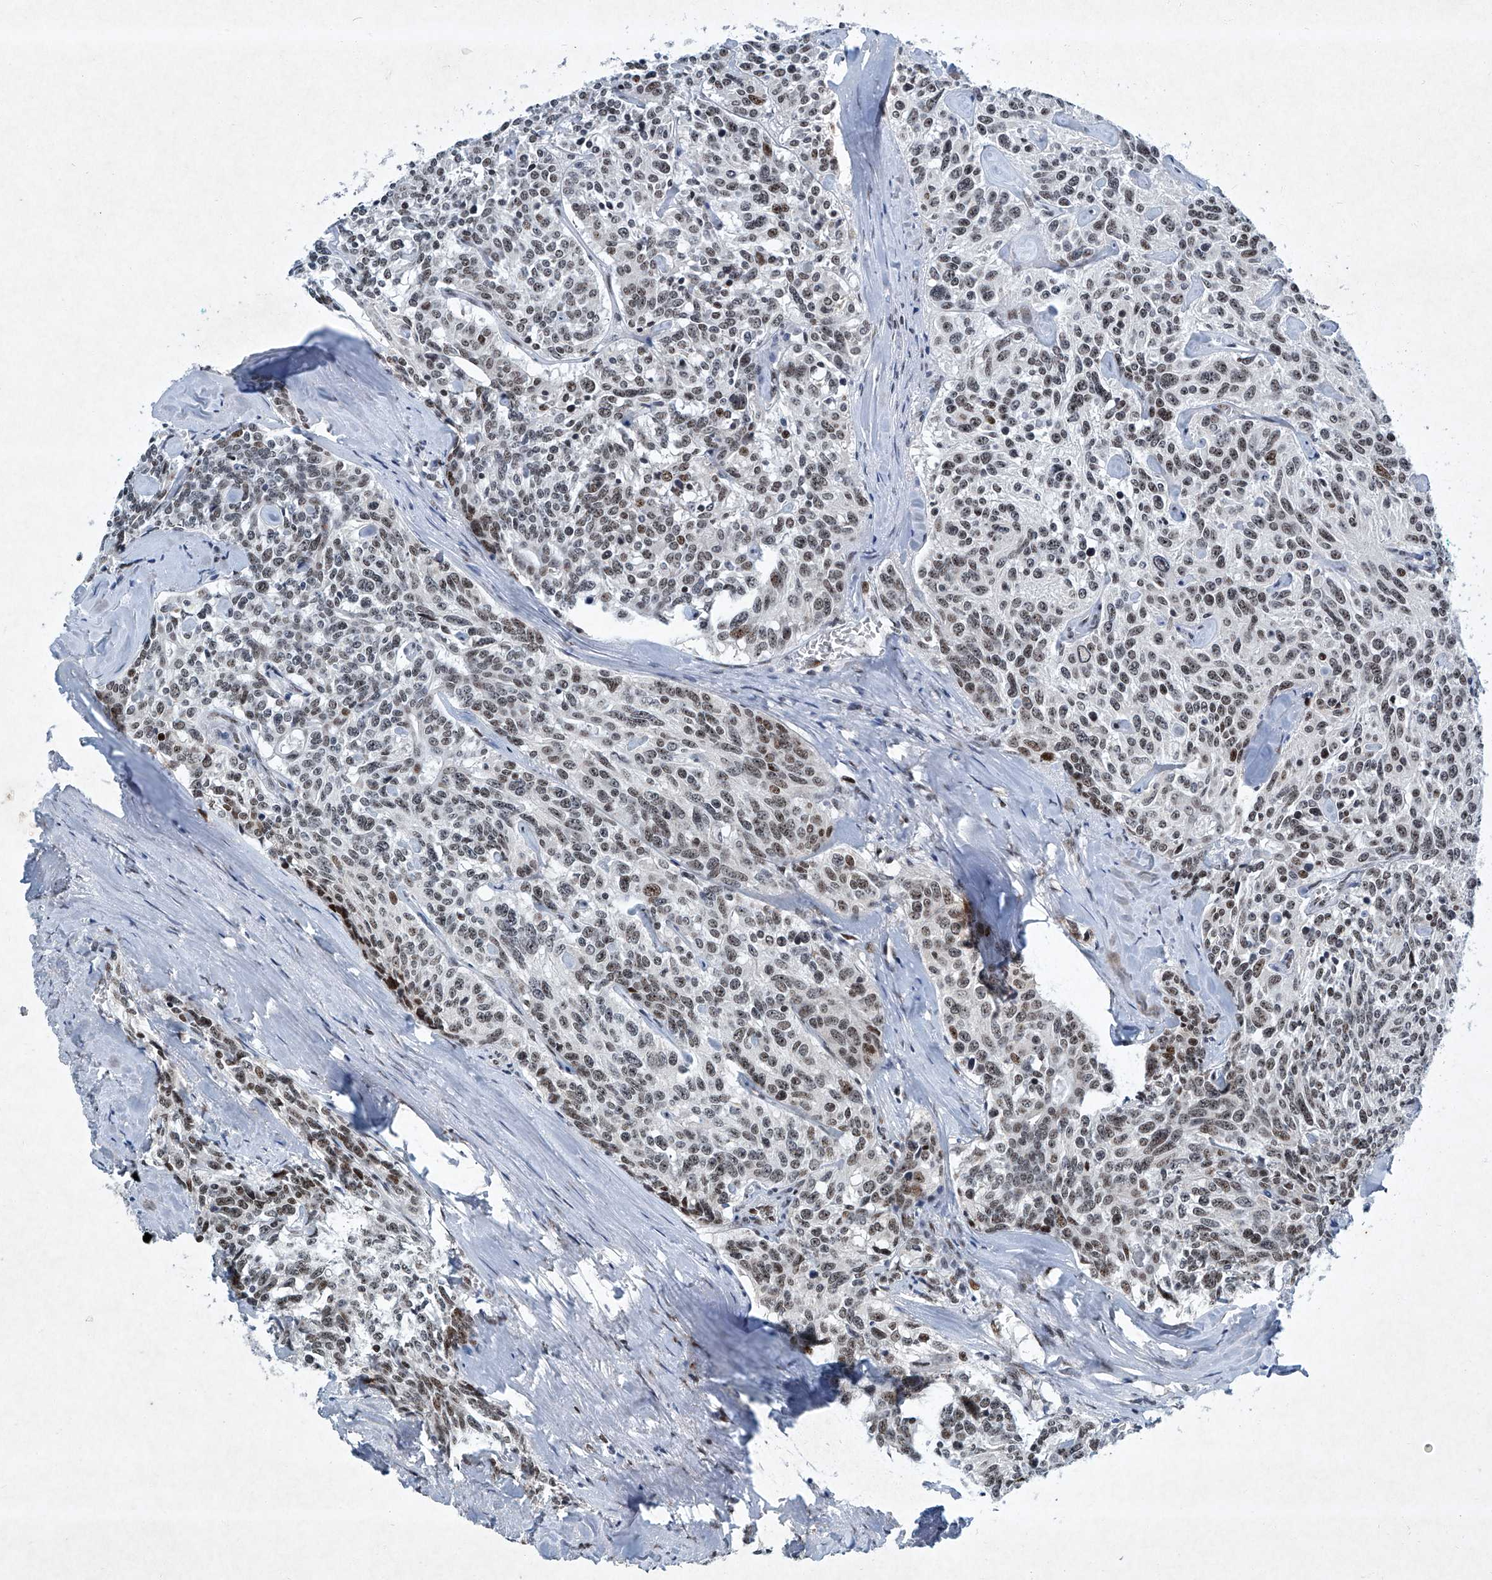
{"staining": {"intensity": "moderate", "quantity": ">75%", "location": "nuclear"}, "tissue": "carcinoid", "cell_type": "Tumor cells", "image_type": "cancer", "snomed": [{"axis": "morphology", "description": "Carcinoid, malignant, NOS"}, {"axis": "topography", "description": "Lung"}], "caption": "Carcinoid stained with DAB (3,3'-diaminobenzidine) IHC shows medium levels of moderate nuclear positivity in about >75% of tumor cells.", "gene": "TFDP1", "patient": {"sex": "female", "age": 46}}